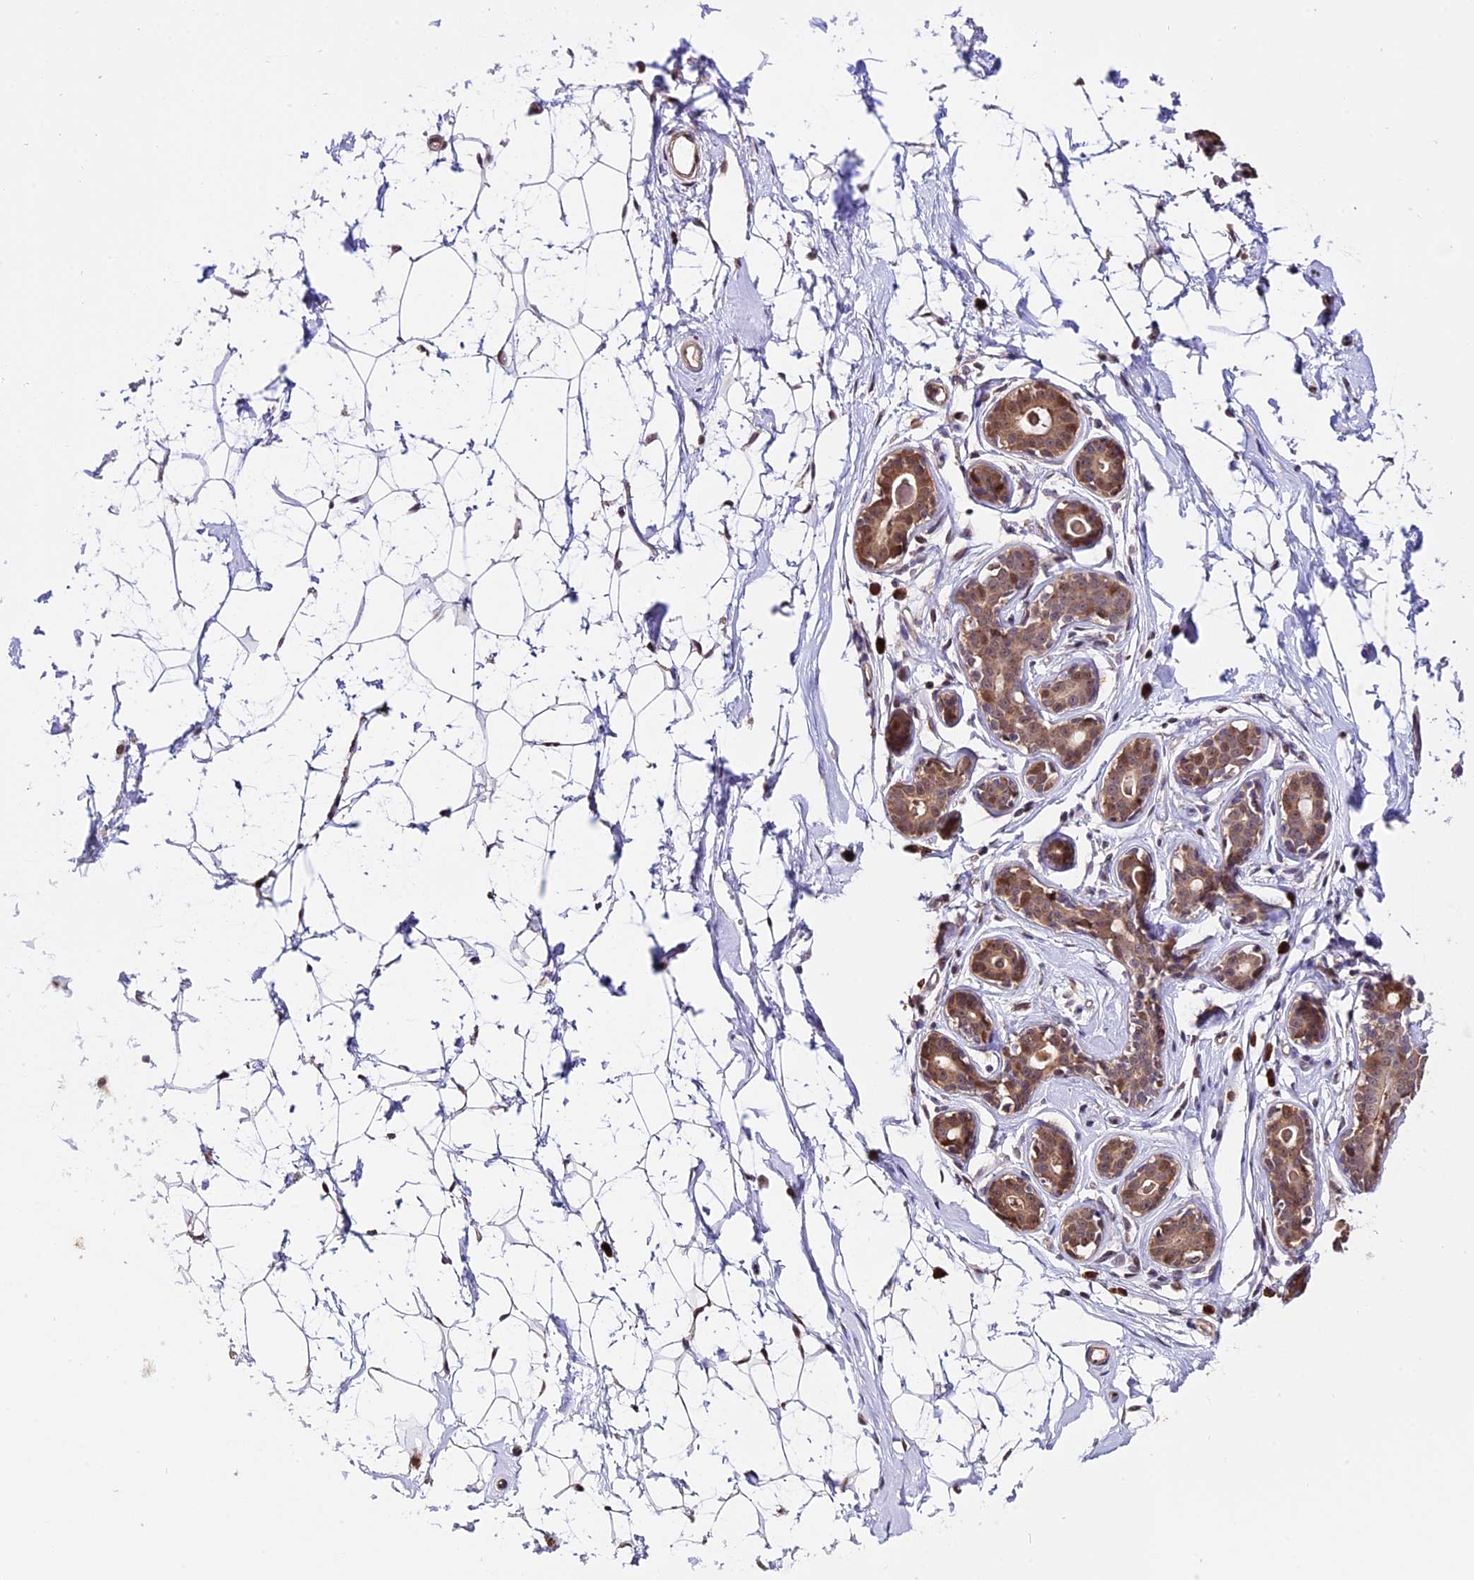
{"staining": {"intensity": "moderate", "quantity": "25%-75%", "location": "nuclear"}, "tissue": "breast", "cell_type": "Adipocytes", "image_type": "normal", "snomed": [{"axis": "morphology", "description": "Normal tissue, NOS"}, {"axis": "morphology", "description": "Adenoma, NOS"}, {"axis": "topography", "description": "Breast"}], "caption": "Immunohistochemistry (IHC) (DAB) staining of normal human breast exhibits moderate nuclear protein expression in approximately 25%-75% of adipocytes.", "gene": "HERPUD1", "patient": {"sex": "female", "age": 23}}